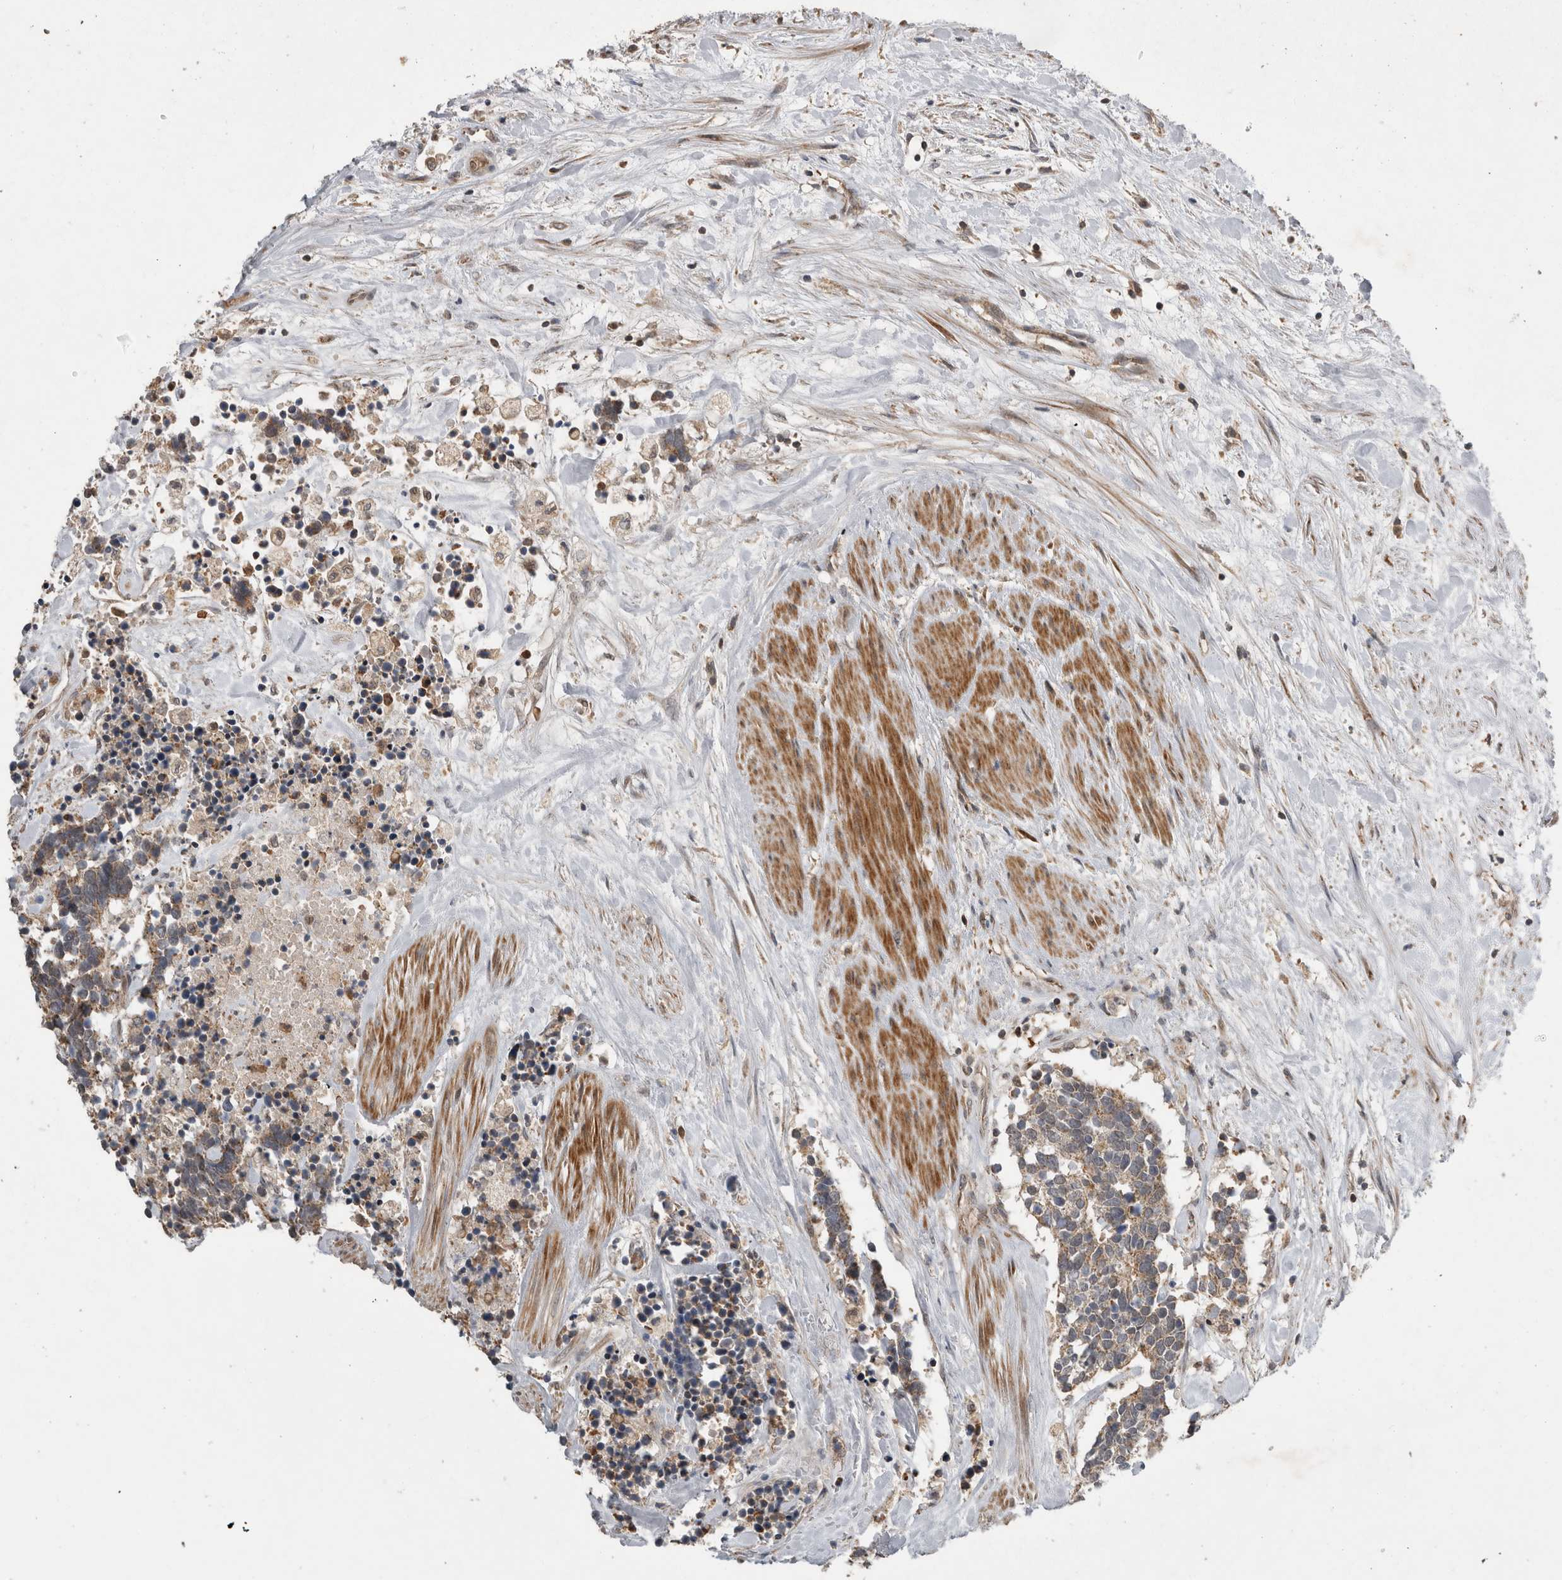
{"staining": {"intensity": "weak", "quantity": ">75%", "location": "cytoplasmic/membranous"}, "tissue": "carcinoid", "cell_type": "Tumor cells", "image_type": "cancer", "snomed": [{"axis": "morphology", "description": "Carcinoma, NOS"}, {"axis": "morphology", "description": "Carcinoid, malignant, NOS"}, {"axis": "topography", "description": "Urinary bladder"}], "caption": "Immunohistochemical staining of human carcinoma reveals low levels of weak cytoplasmic/membranous expression in approximately >75% of tumor cells. (DAB (3,3'-diaminobenzidine) IHC, brown staining for protein, blue staining for nuclei).", "gene": "KCNIP1", "patient": {"sex": "male", "age": 57}}